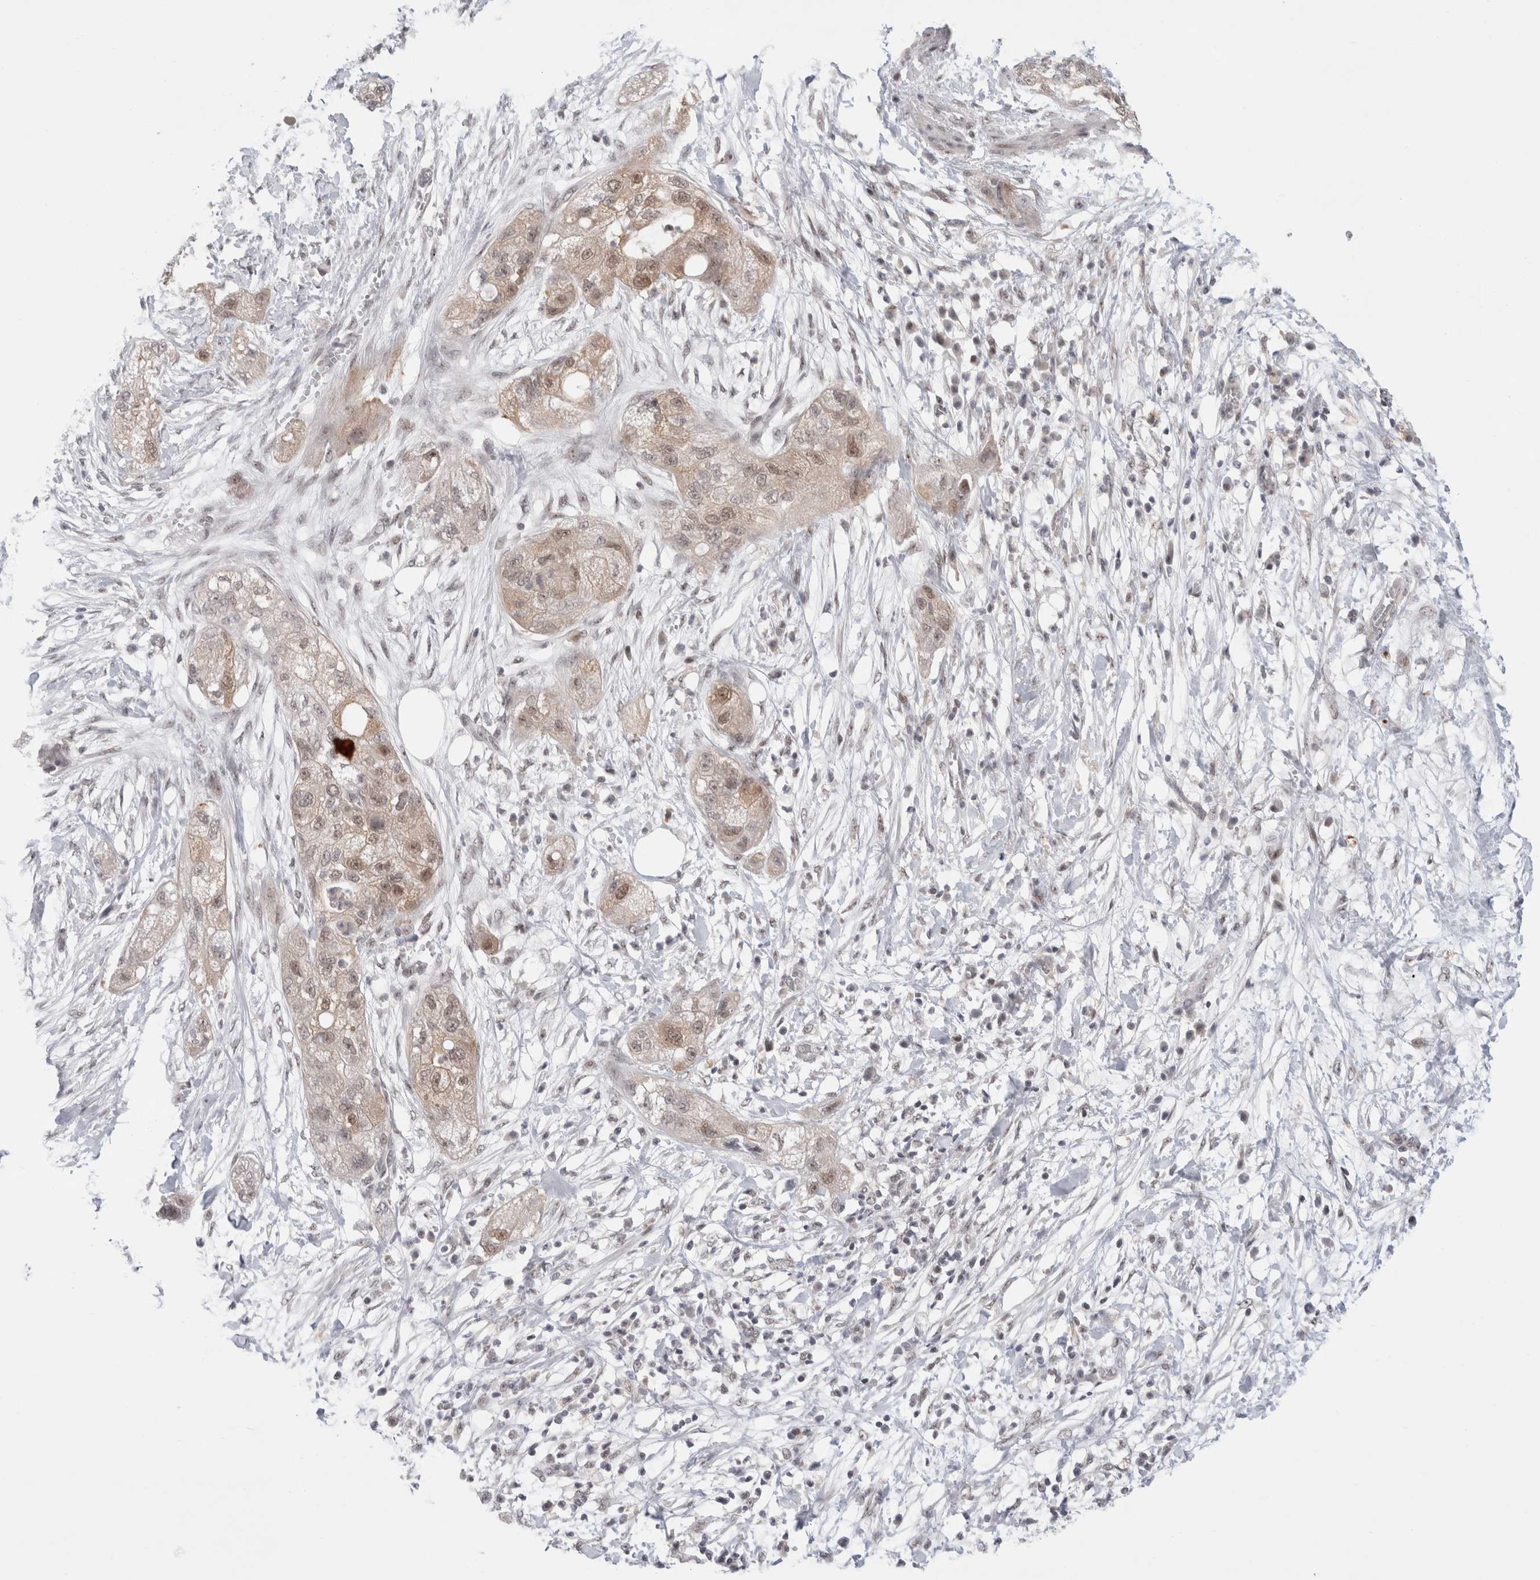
{"staining": {"intensity": "weak", "quantity": ">75%", "location": "cytoplasmic/membranous,nuclear"}, "tissue": "pancreatic cancer", "cell_type": "Tumor cells", "image_type": "cancer", "snomed": [{"axis": "morphology", "description": "Adenocarcinoma, NOS"}, {"axis": "topography", "description": "Pancreas"}], "caption": "Immunohistochemistry image of human pancreatic adenocarcinoma stained for a protein (brown), which demonstrates low levels of weak cytoplasmic/membranous and nuclear staining in approximately >75% of tumor cells.", "gene": "SENP6", "patient": {"sex": "female", "age": 78}}